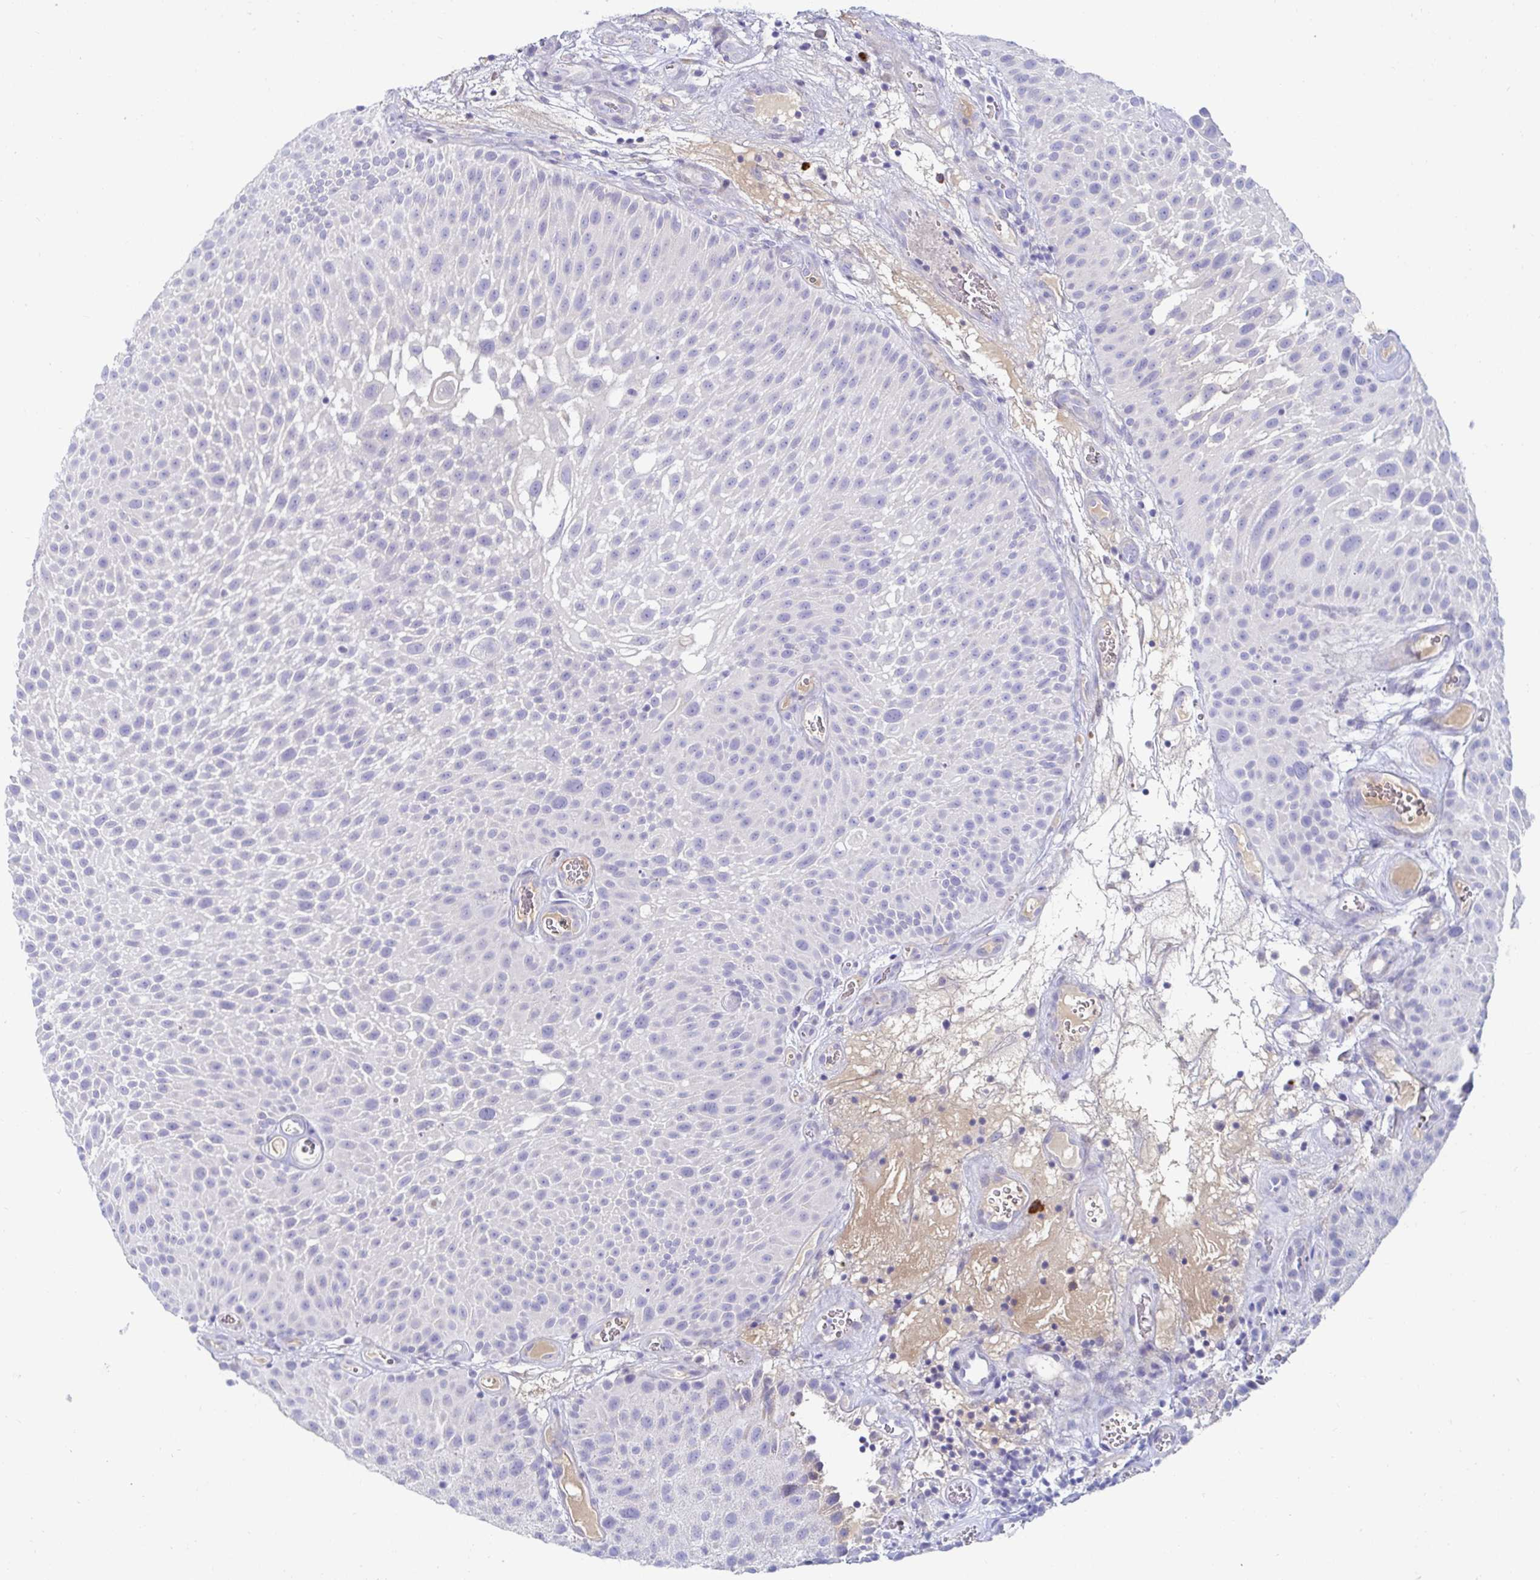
{"staining": {"intensity": "negative", "quantity": "none", "location": "none"}, "tissue": "urothelial cancer", "cell_type": "Tumor cells", "image_type": "cancer", "snomed": [{"axis": "morphology", "description": "Urothelial carcinoma, Low grade"}, {"axis": "topography", "description": "Urinary bladder"}], "caption": "Photomicrograph shows no significant protein positivity in tumor cells of urothelial carcinoma (low-grade).", "gene": "C4orf17", "patient": {"sex": "male", "age": 72}}